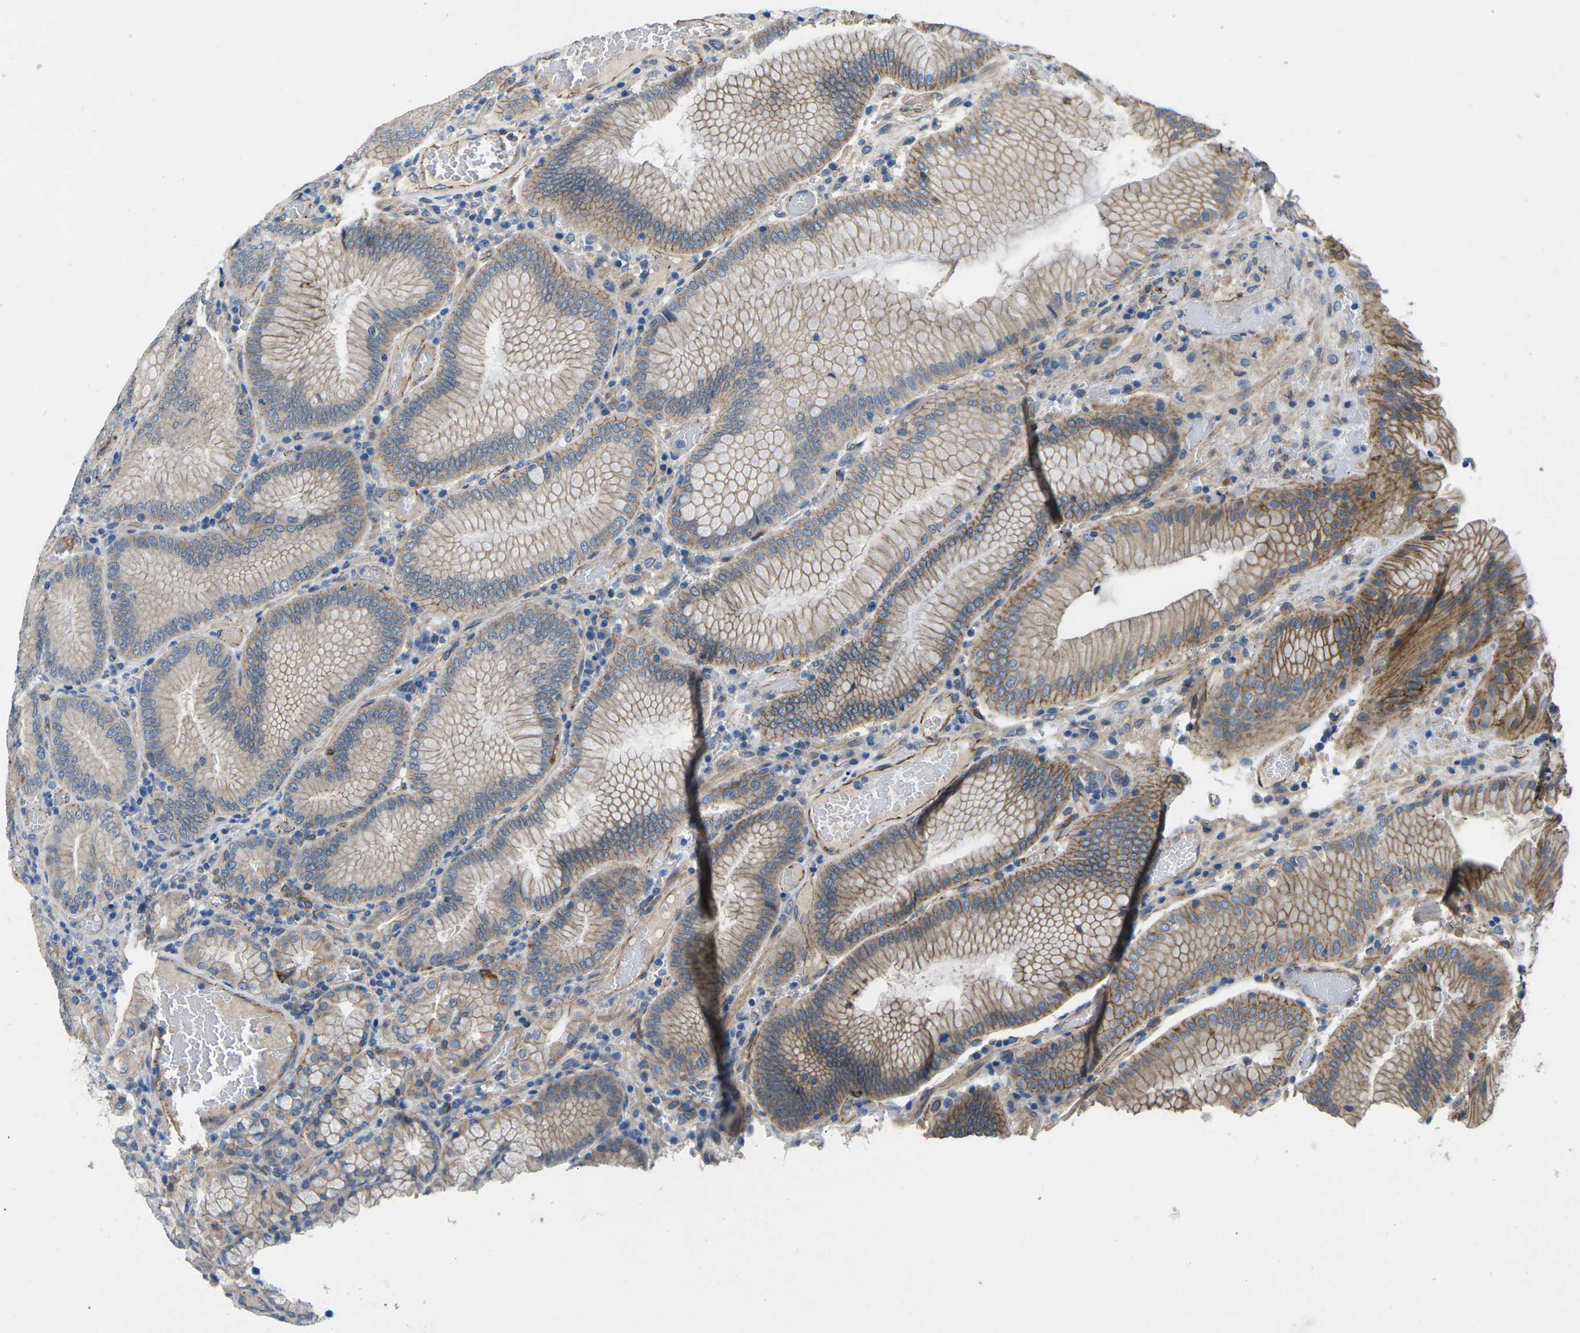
{"staining": {"intensity": "moderate", "quantity": ">75%", "location": "cytoplasmic/membranous"}, "tissue": "stomach", "cell_type": "Glandular cells", "image_type": "normal", "snomed": [{"axis": "morphology", "description": "Normal tissue, NOS"}, {"axis": "morphology", "description": "Carcinoid, malignant, NOS"}, {"axis": "topography", "description": "Stomach, upper"}], "caption": "Glandular cells display medium levels of moderate cytoplasmic/membranous staining in approximately >75% of cells in benign human stomach. The protein of interest is shown in brown color, while the nuclei are stained blue.", "gene": "CTNND1", "patient": {"sex": "male", "age": 39}}